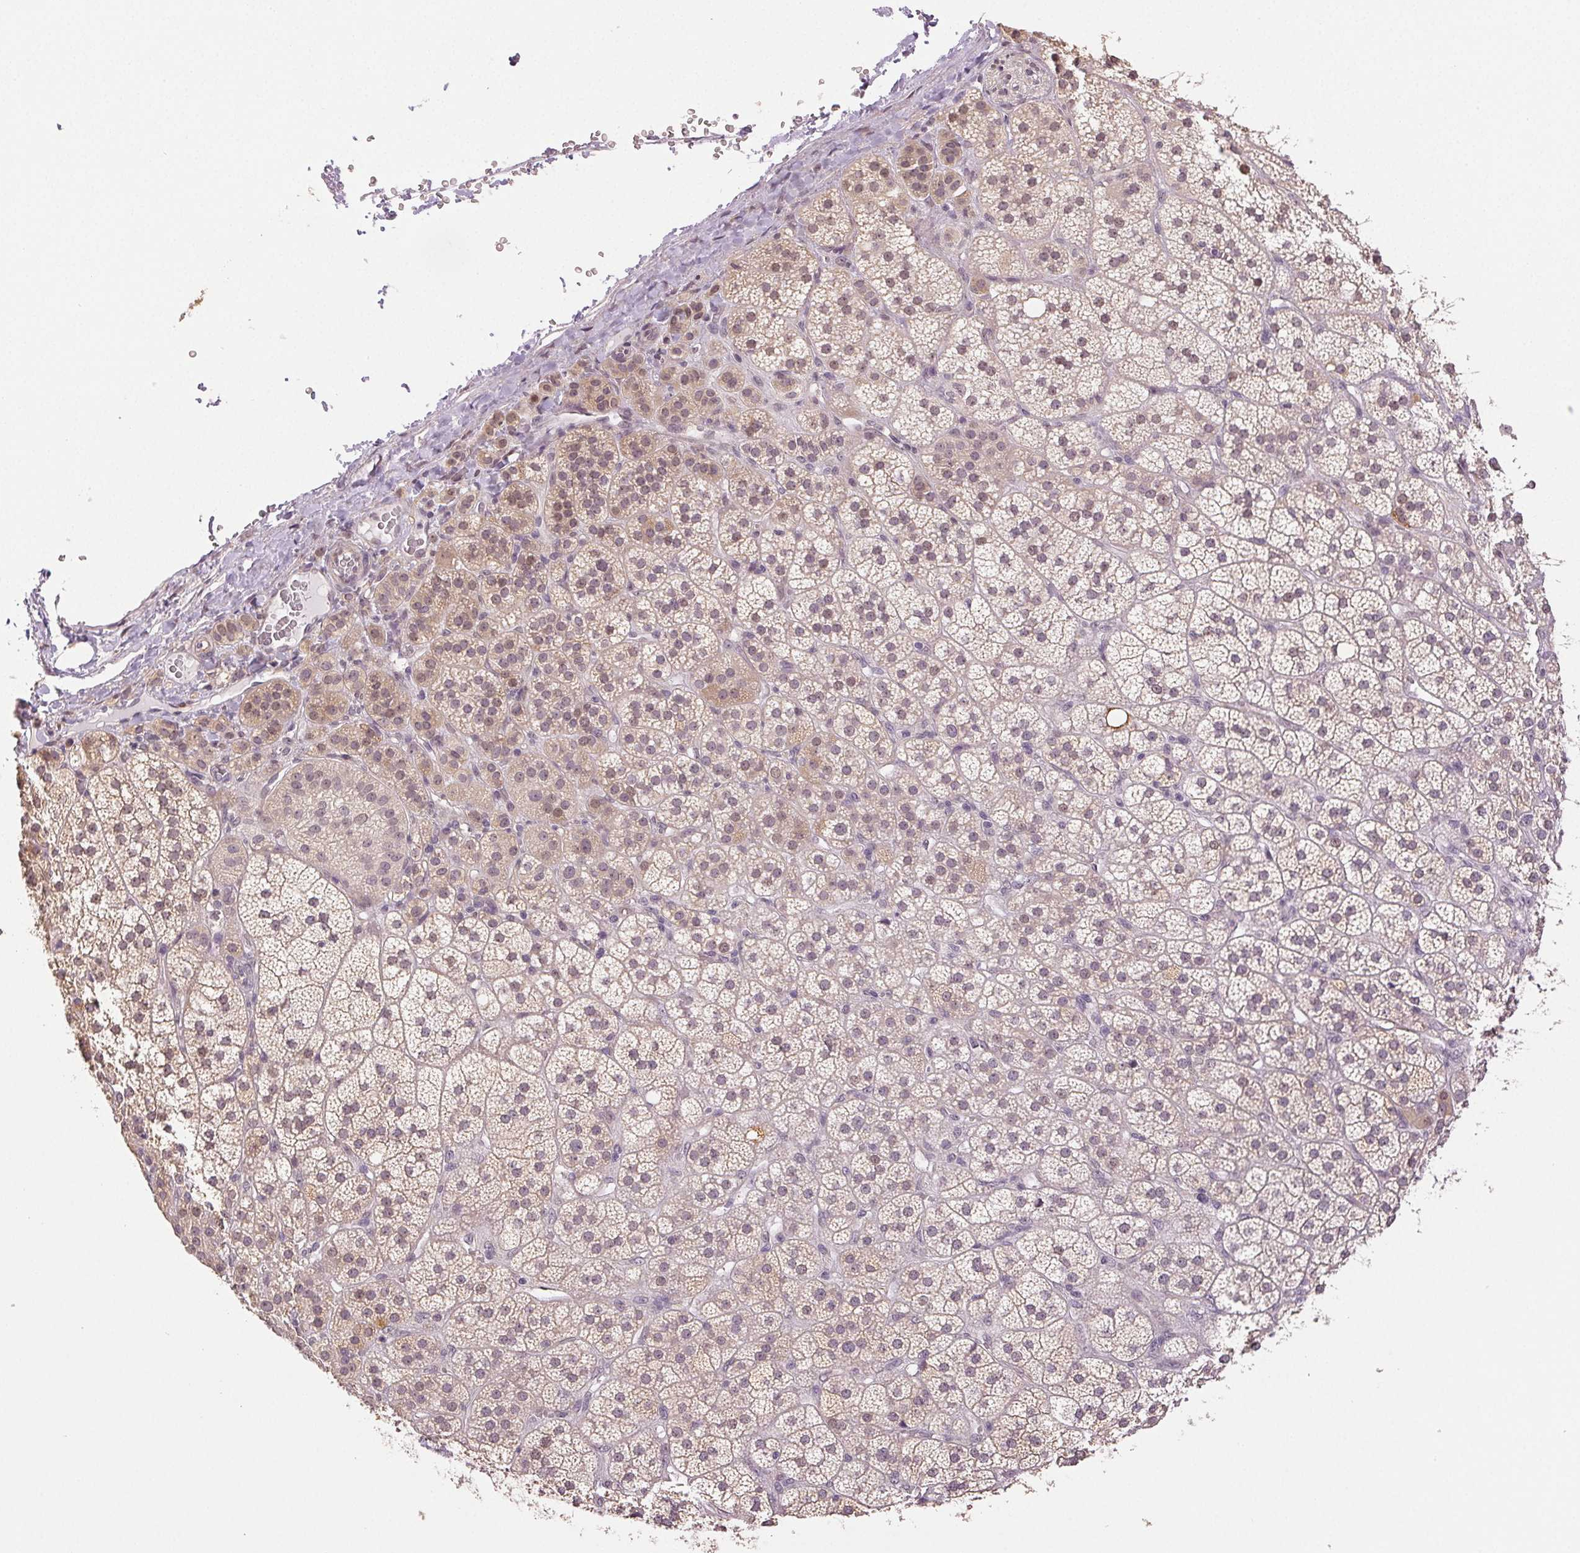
{"staining": {"intensity": "weak", "quantity": "25%-75%", "location": "nuclear"}, "tissue": "adrenal gland", "cell_type": "Glandular cells", "image_type": "normal", "snomed": [{"axis": "morphology", "description": "Normal tissue, NOS"}, {"axis": "topography", "description": "Adrenal gland"}], "caption": "The image shows a brown stain indicating the presence of a protein in the nuclear of glandular cells in adrenal gland.", "gene": "PLCB1", "patient": {"sex": "female", "age": 60}}